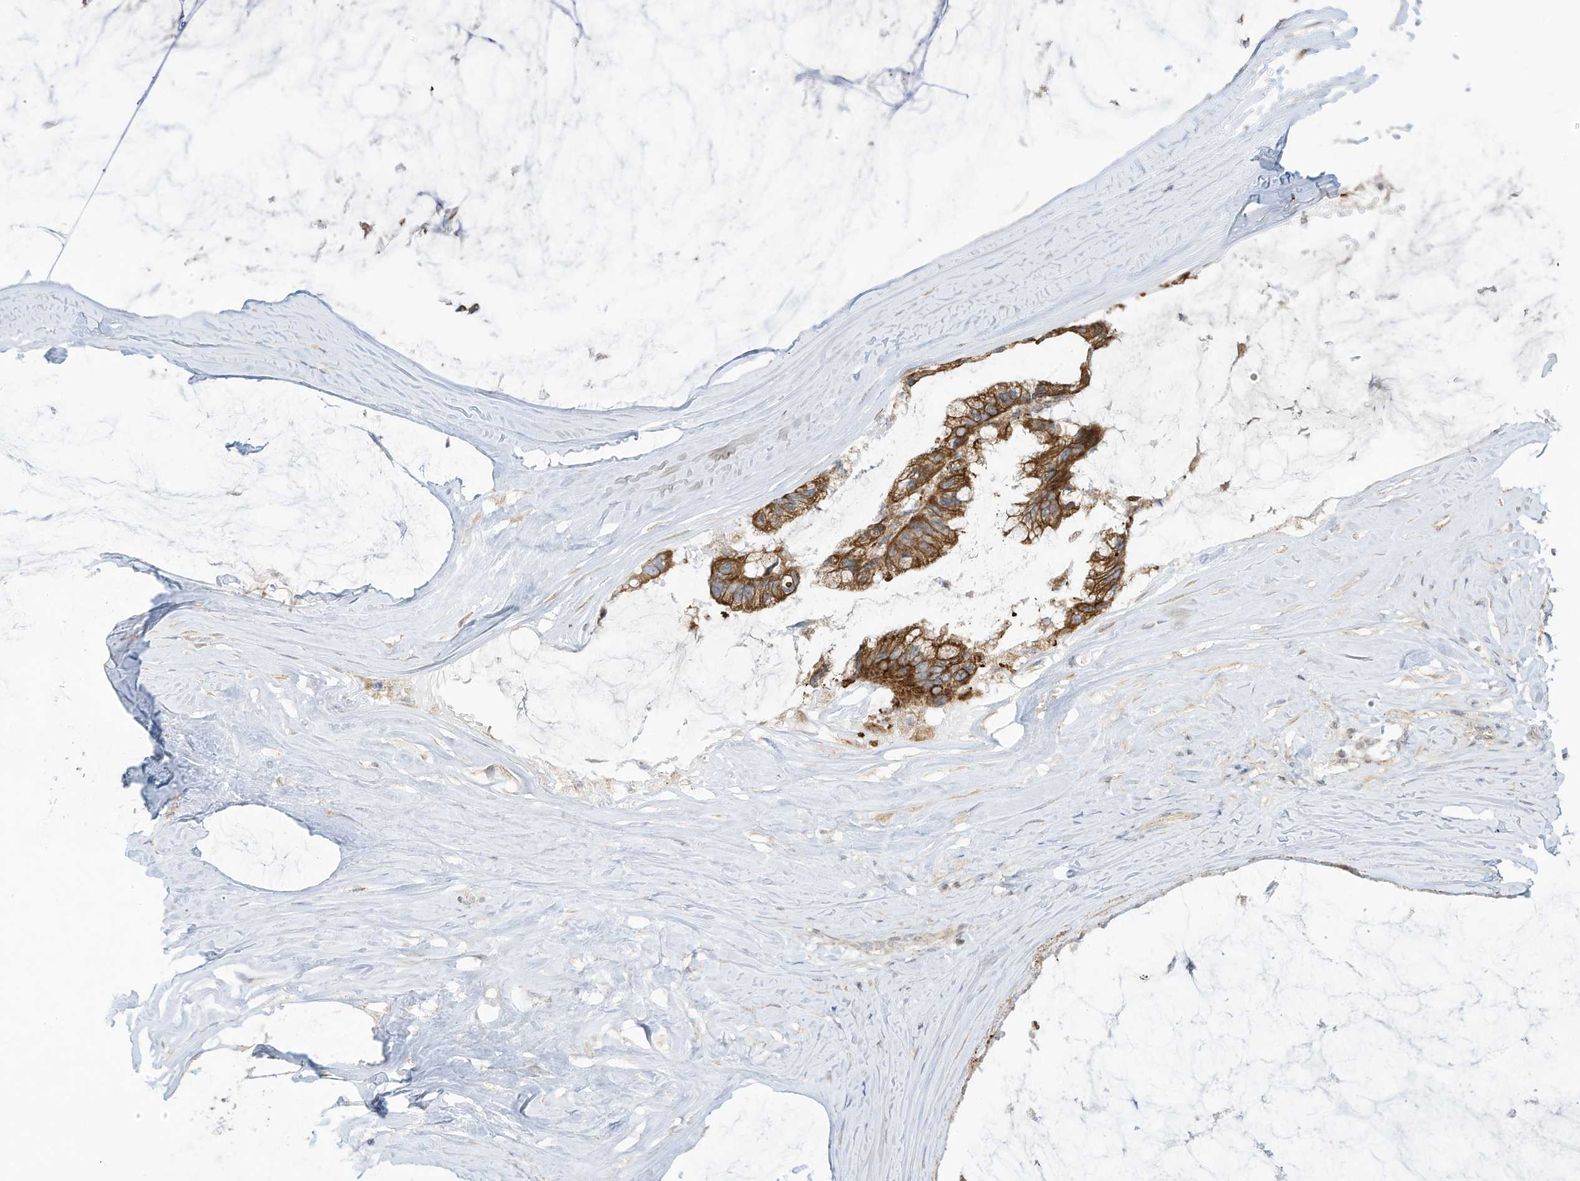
{"staining": {"intensity": "strong", "quantity": ">75%", "location": "cytoplasmic/membranous"}, "tissue": "ovarian cancer", "cell_type": "Tumor cells", "image_type": "cancer", "snomed": [{"axis": "morphology", "description": "Cystadenocarcinoma, mucinous, NOS"}, {"axis": "topography", "description": "Ovary"}], "caption": "A brown stain labels strong cytoplasmic/membranous positivity of a protein in ovarian mucinous cystadenocarcinoma tumor cells.", "gene": "CGAS", "patient": {"sex": "female", "age": 39}}